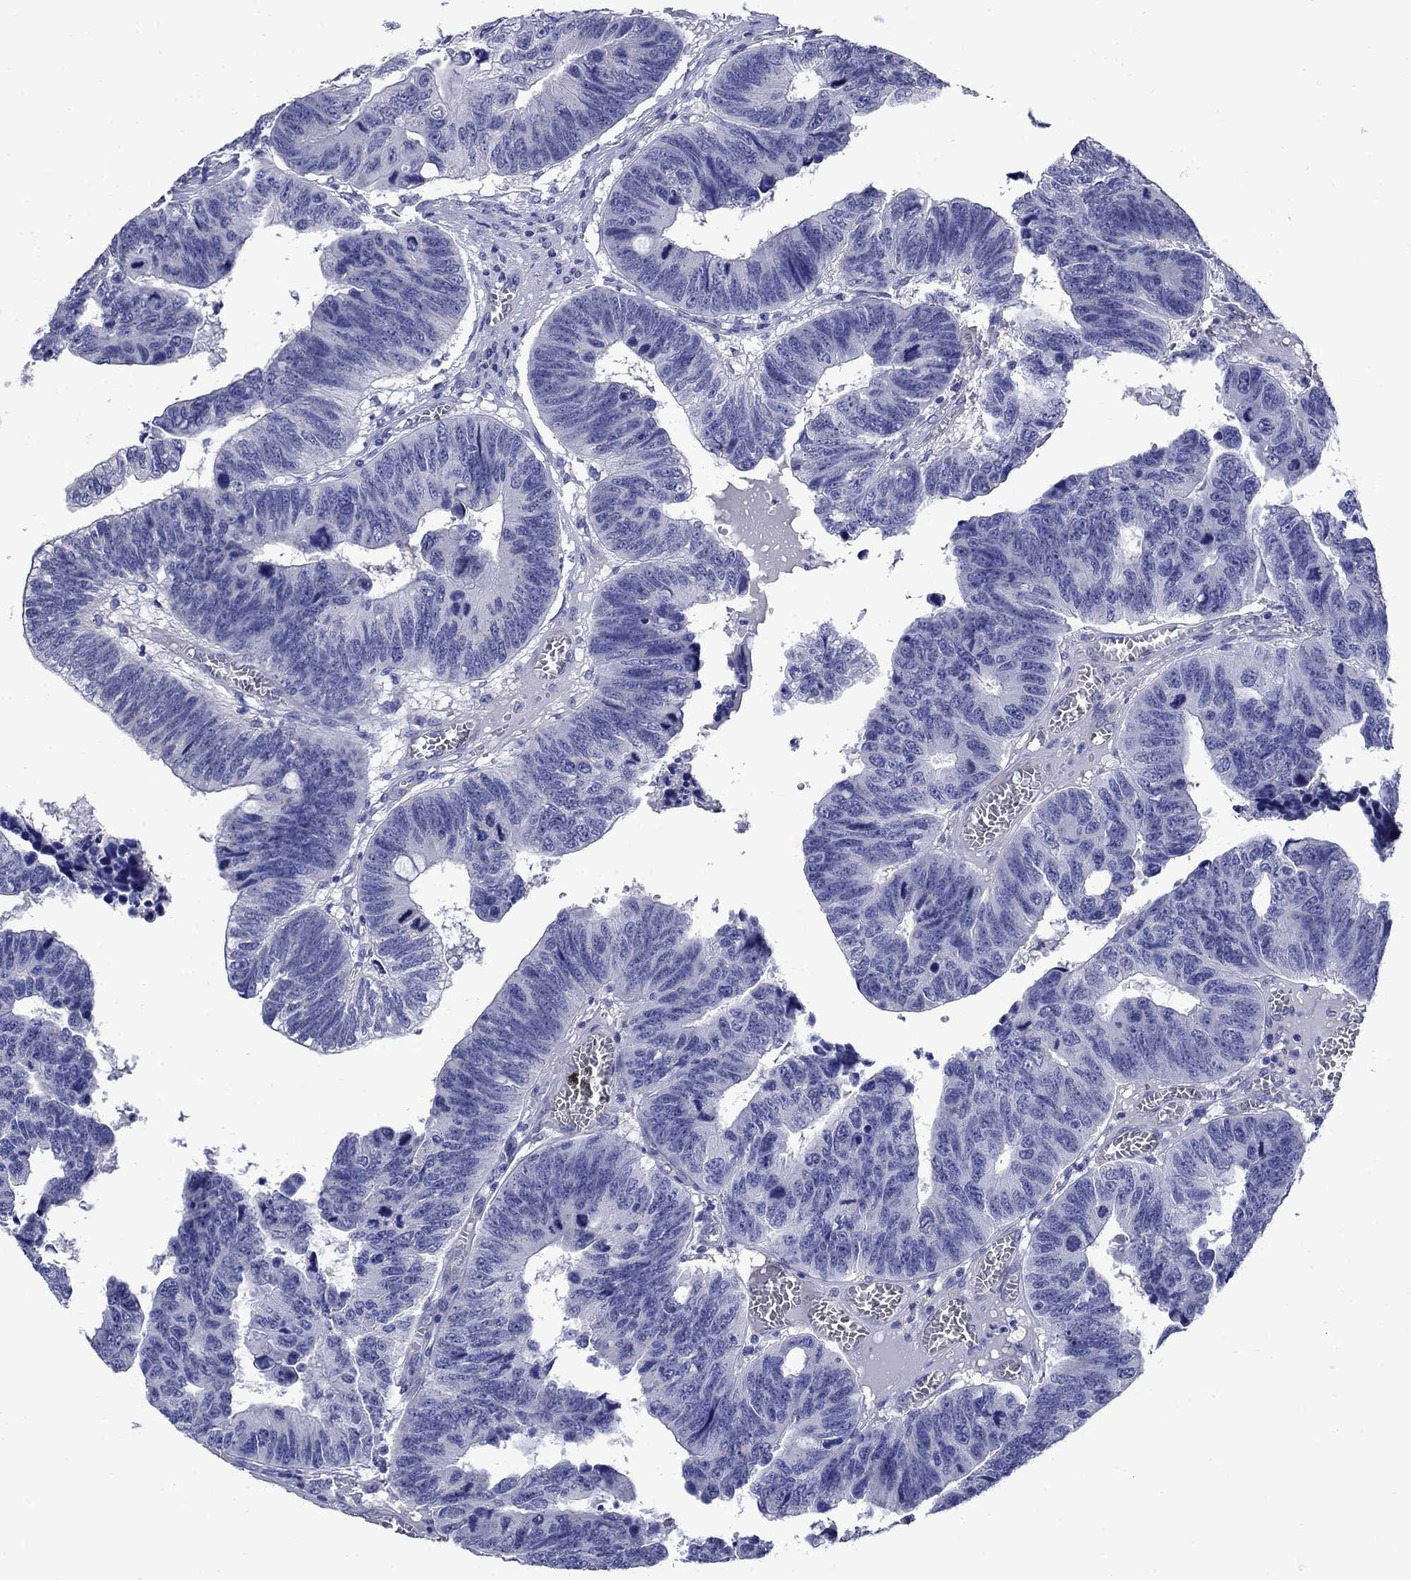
{"staining": {"intensity": "negative", "quantity": "none", "location": "none"}, "tissue": "colorectal cancer", "cell_type": "Tumor cells", "image_type": "cancer", "snomed": [{"axis": "morphology", "description": "Adenocarcinoma, NOS"}, {"axis": "topography", "description": "Appendix"}, {"axis": "topography", "description": "Colon"}, {"axis": "topography", "description": "Cecum"}, {"axis": "topography", "description": "Colon asc"}], "caption": "The IHC histopathology image has no significant expression in tumor cells of colorectal adenocarcinoma tissue.", "gene": "SMCP", "patient": {"sex": "female", "age": 85}}